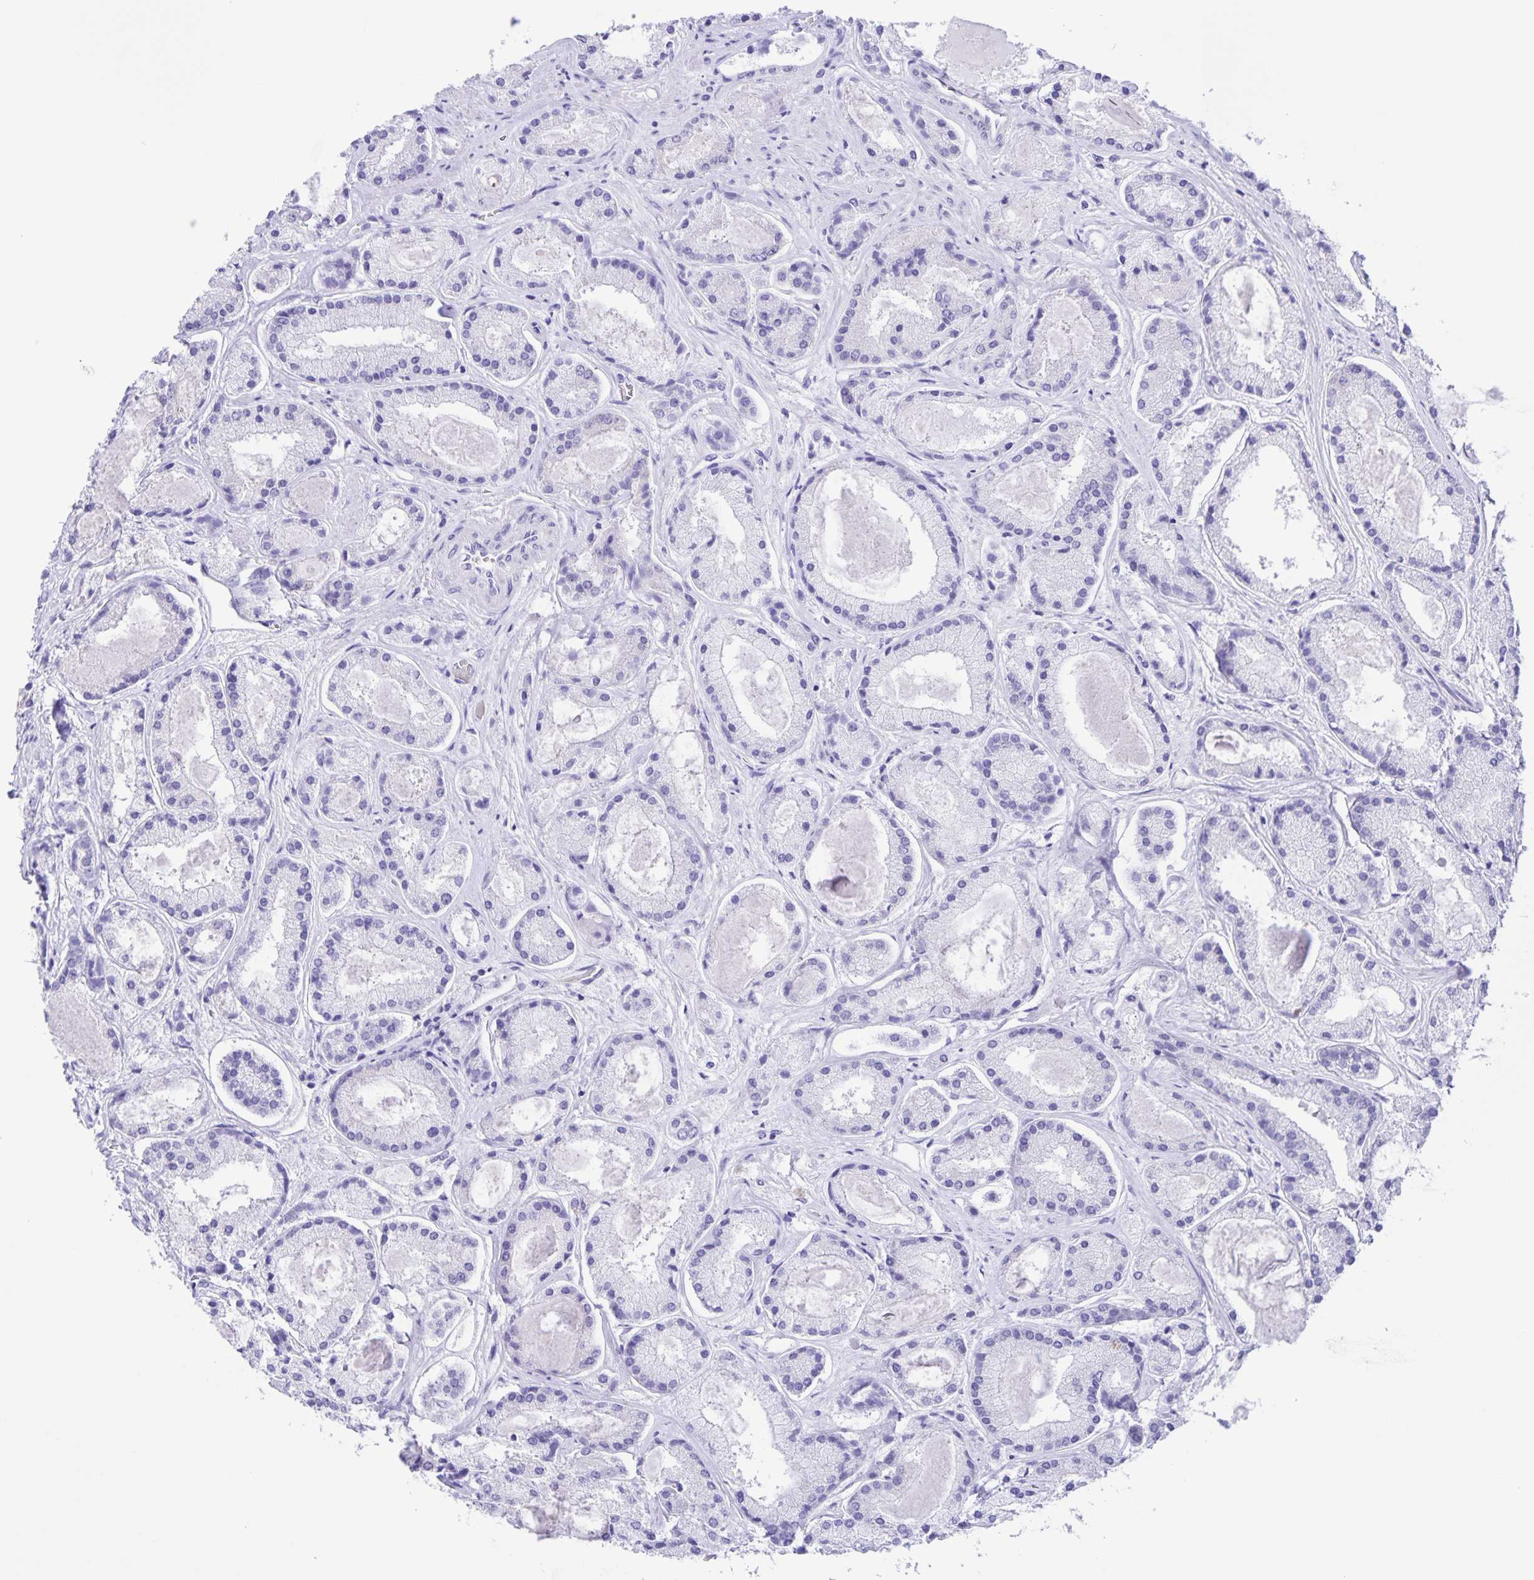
{"staining": {"intensity": "negative", "quantity": "none", "location": "none"}, "tissue": "prostate cancer", "cell_type": "Tumor cells", "image_type": "cancer", "snomed": [{"axis": "morphology", "description": "Adenocarcinoma, High grade"}, {"axis": "topography", "description": "Prostate"}], "caption": "Human high-grade adenocarcinoma (prostate) stained for a protein using immunohistochemistry (IHC) shows no expression in tumor cells.", "gene": "CAPSL", "patient": {"sex": "male", "age": 67}}